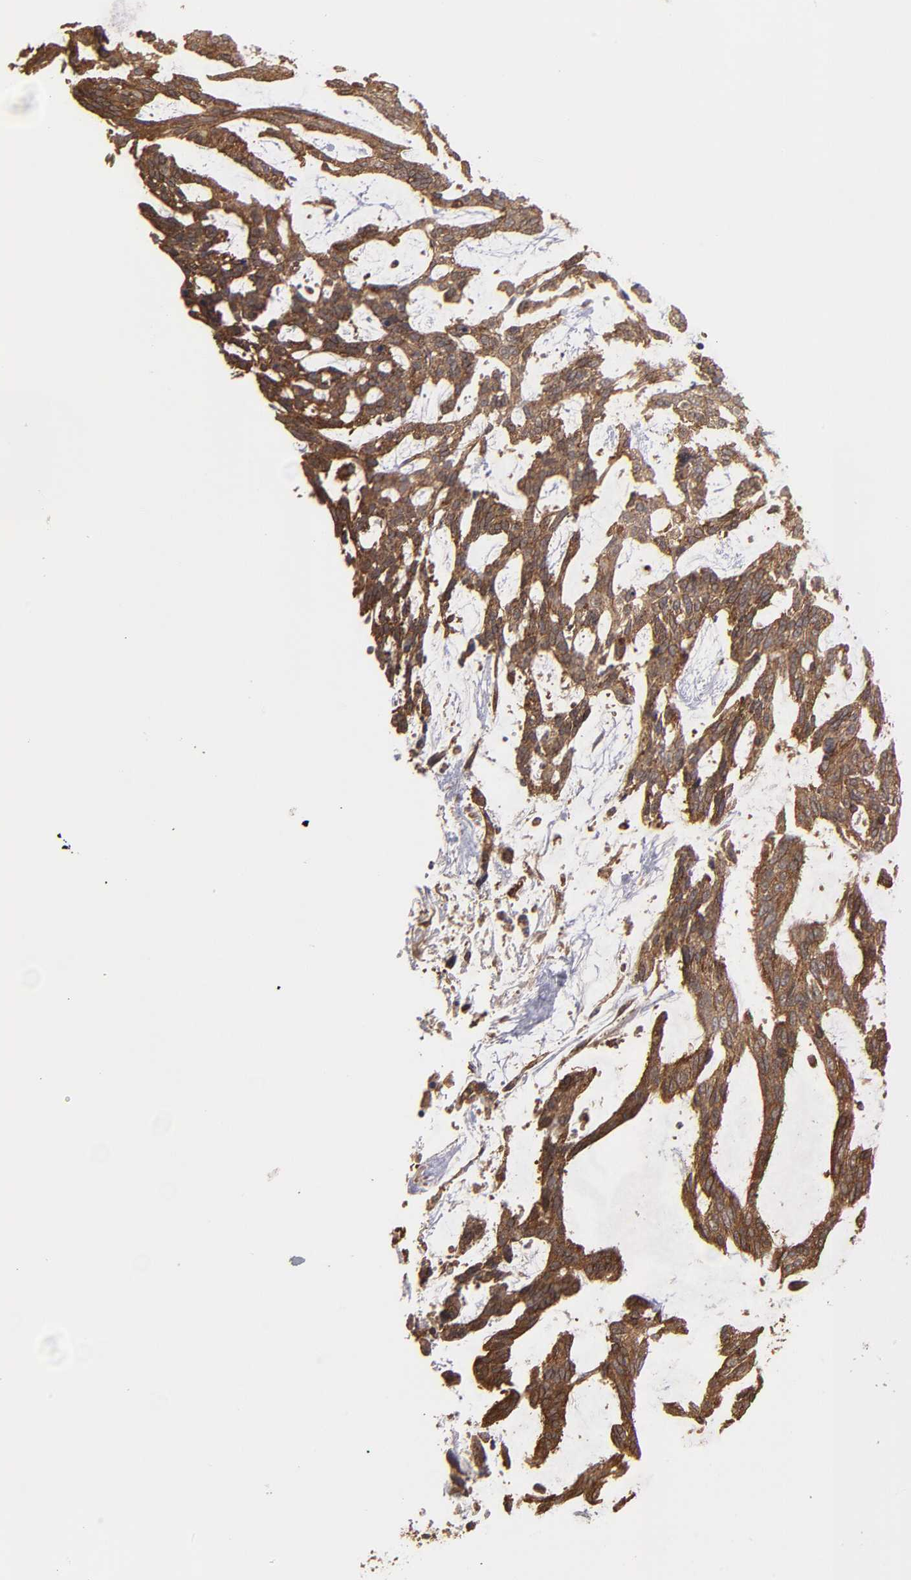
{"staining": {"intensity": "moderate", "quantity": ">75%", "location": "cytoplasmic/membranous"}, "tissue": "skin cancer", "cell_type": "Tumor cells", "image_type": "cancer", "snomed": [{"axis": "morphology", "description": "Normal tissue, NOS"}, {"axis": "morphology", "description": "Basal cell carcinoma"}, {"axis": "topography", "description": "Skin"}], "caption": "High-magnification brightfield microscopy of skin basal cell carcinoma stained with DAB (3,3'-diaminobenzidine) (brown) and counterstained with hematoxylin (blue). tumor cells exhibit moderate cytoplasmic/membranous positivity is seen in approximately>75% of cells. (IHC, brightfield microscopy, high magnification).", "gene": "RPS6KA6", "patient": {"sex": "female", "age": 71}}